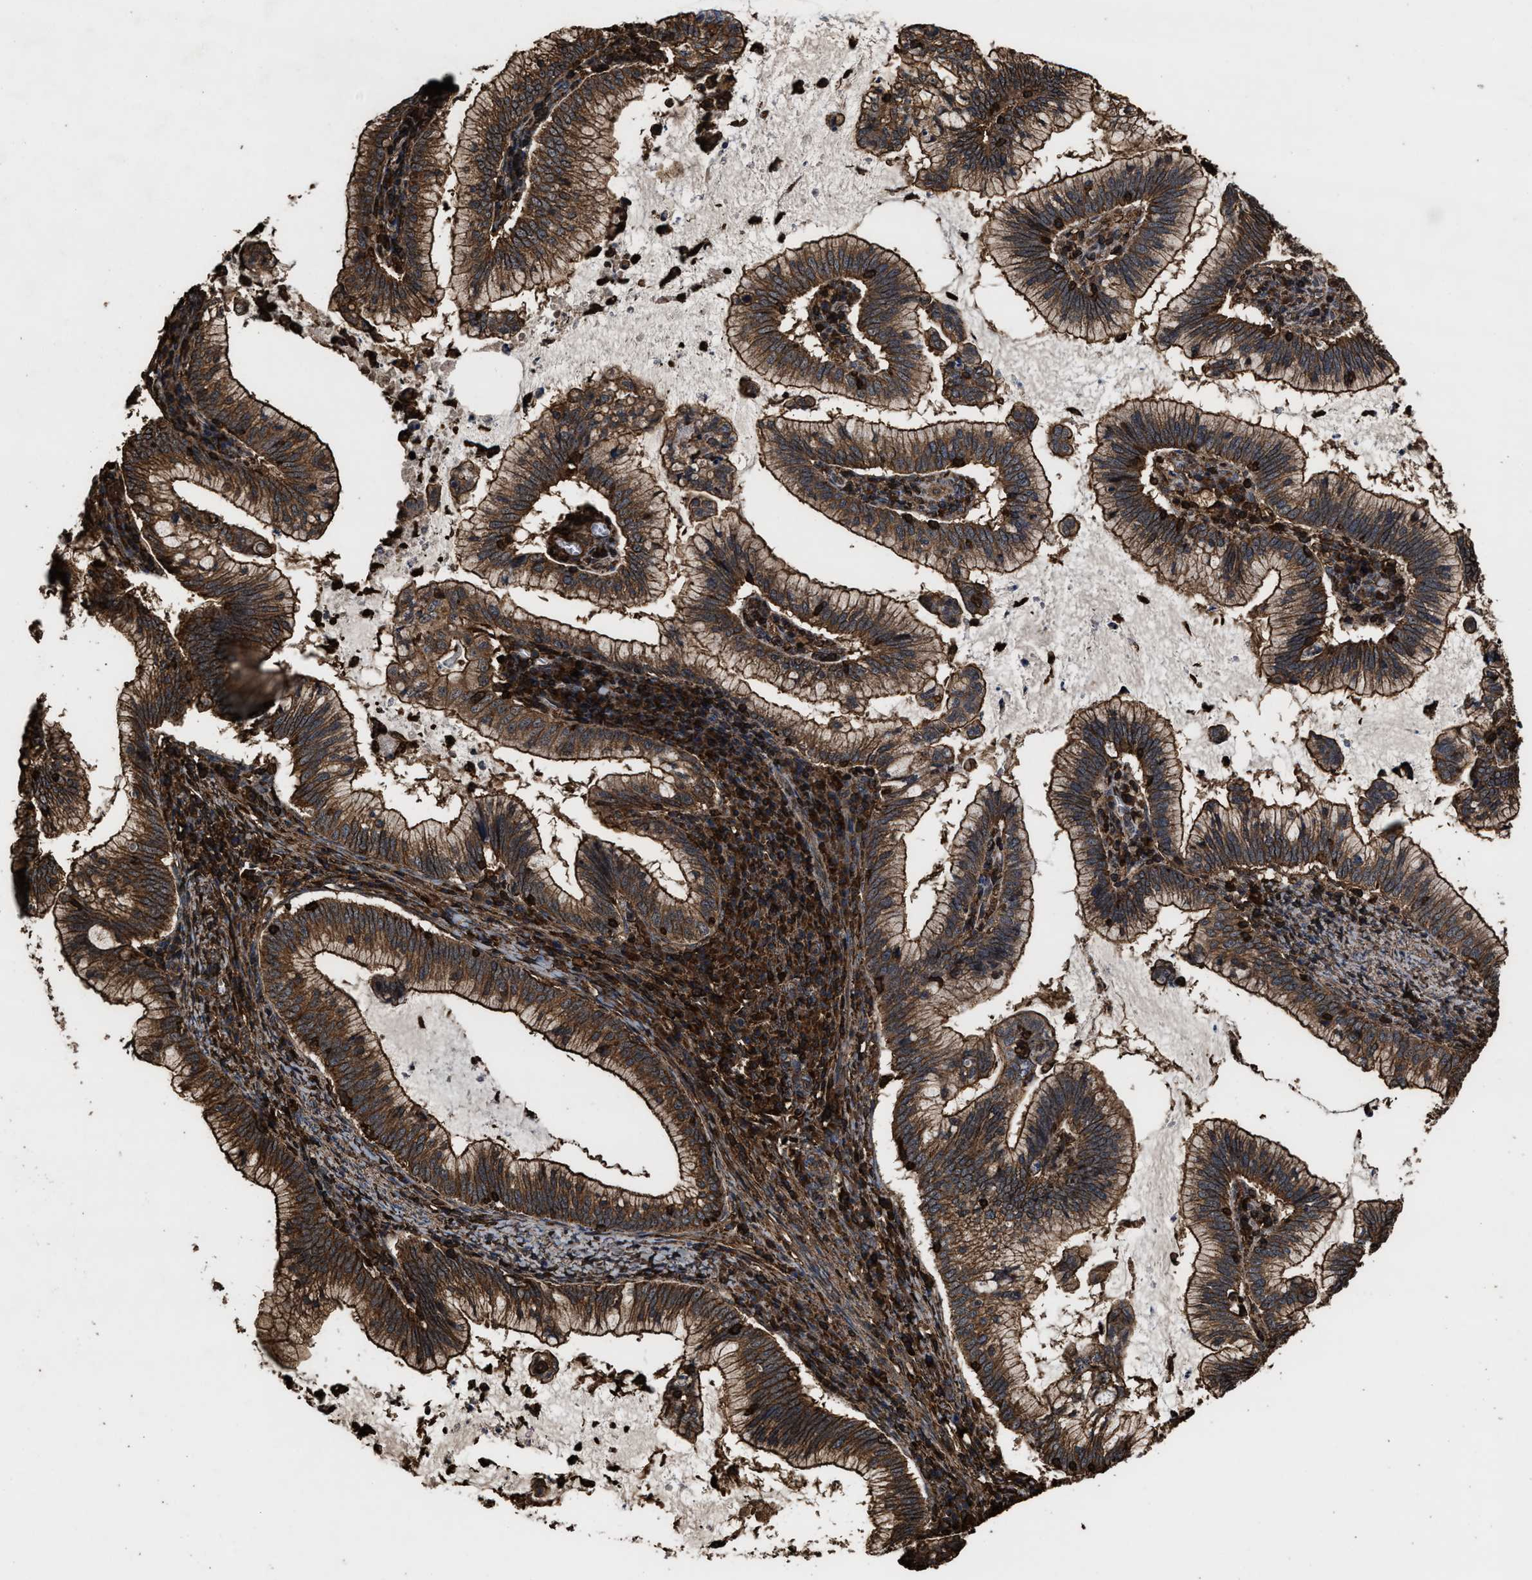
{"staining": {"intensity": "moderate", "quantity": ">75%", "location": "cytoplasmic/membranous"}, "tissue": "cervical cancer", "cell_type": "Tumor cells", "image_type": "cancer", "snomed": [{"axis": "morphology", "description": "Adenocarcinoma, NOS"}, {"axis": "topography", "description": "Cervix"}], "caption": "A high-resolution histopathology image shows immunohistochemistry staining of cervical cancer, which displays moderate cytoplasmic/membranous expression in about >75% of tumor cells.", "gene": "KBTBD2", "patient": {"sex": "female", "age": 36}}